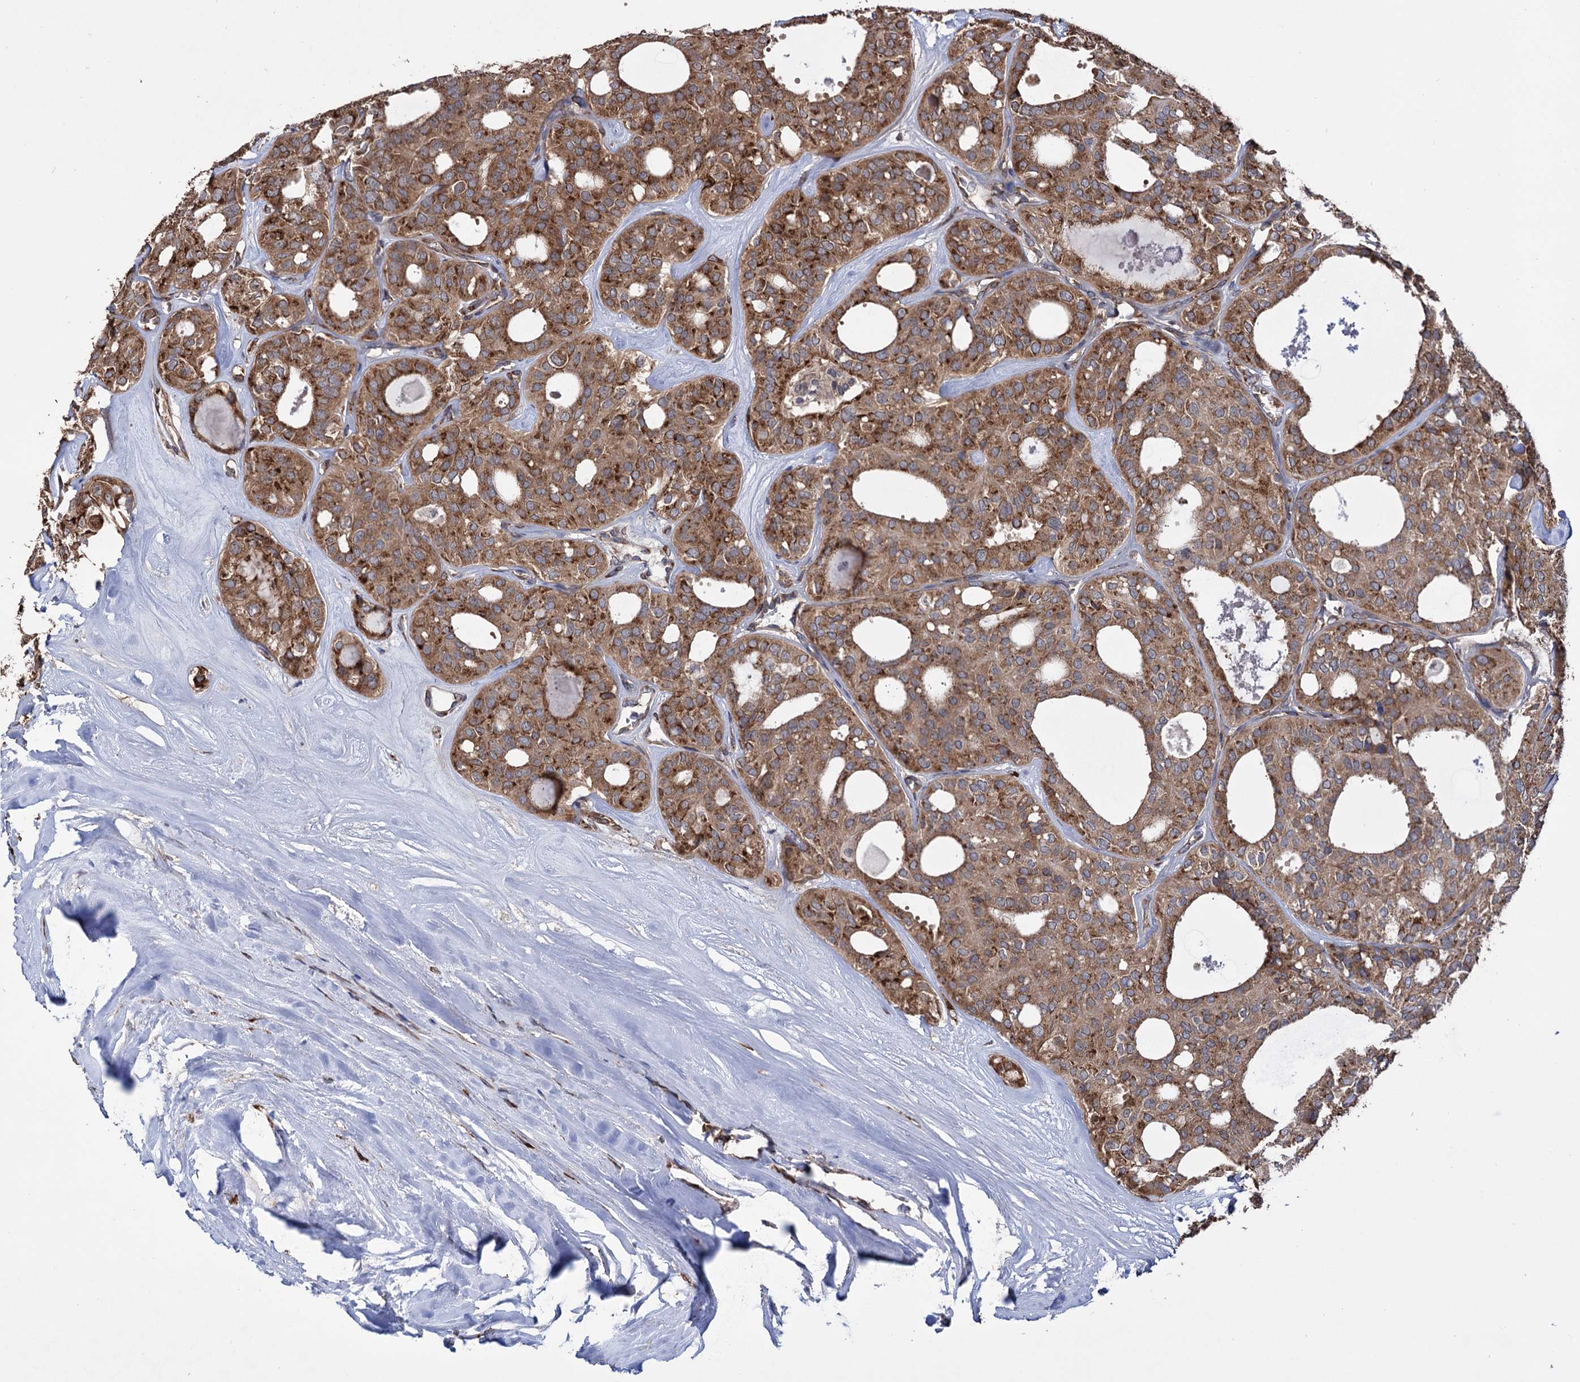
{"staining": {"intensity": "moderate", "quantity": ">75%", "location": "cytoplasmic/membranous"}, "tissue": "thyroid cancer", "cell_type": "Tumor cells", "image_type": "cancer", "snomed": [{"axis": "morphology", "description": "Follicular adenoma carcinoma, NOS"}, {"axis": "topography", "description": "Thyroid gland"}], "caption": "Immunohistochemical staining of thyroid cancer shows medium levels of moderate cytoplasmic/membranous protein staining in approximately >75% of tumor cells. (IHC, brightfield microscopy, high magnification).", "gene": "CDAN1", "patient": {"sex": "male", "age": 75}}